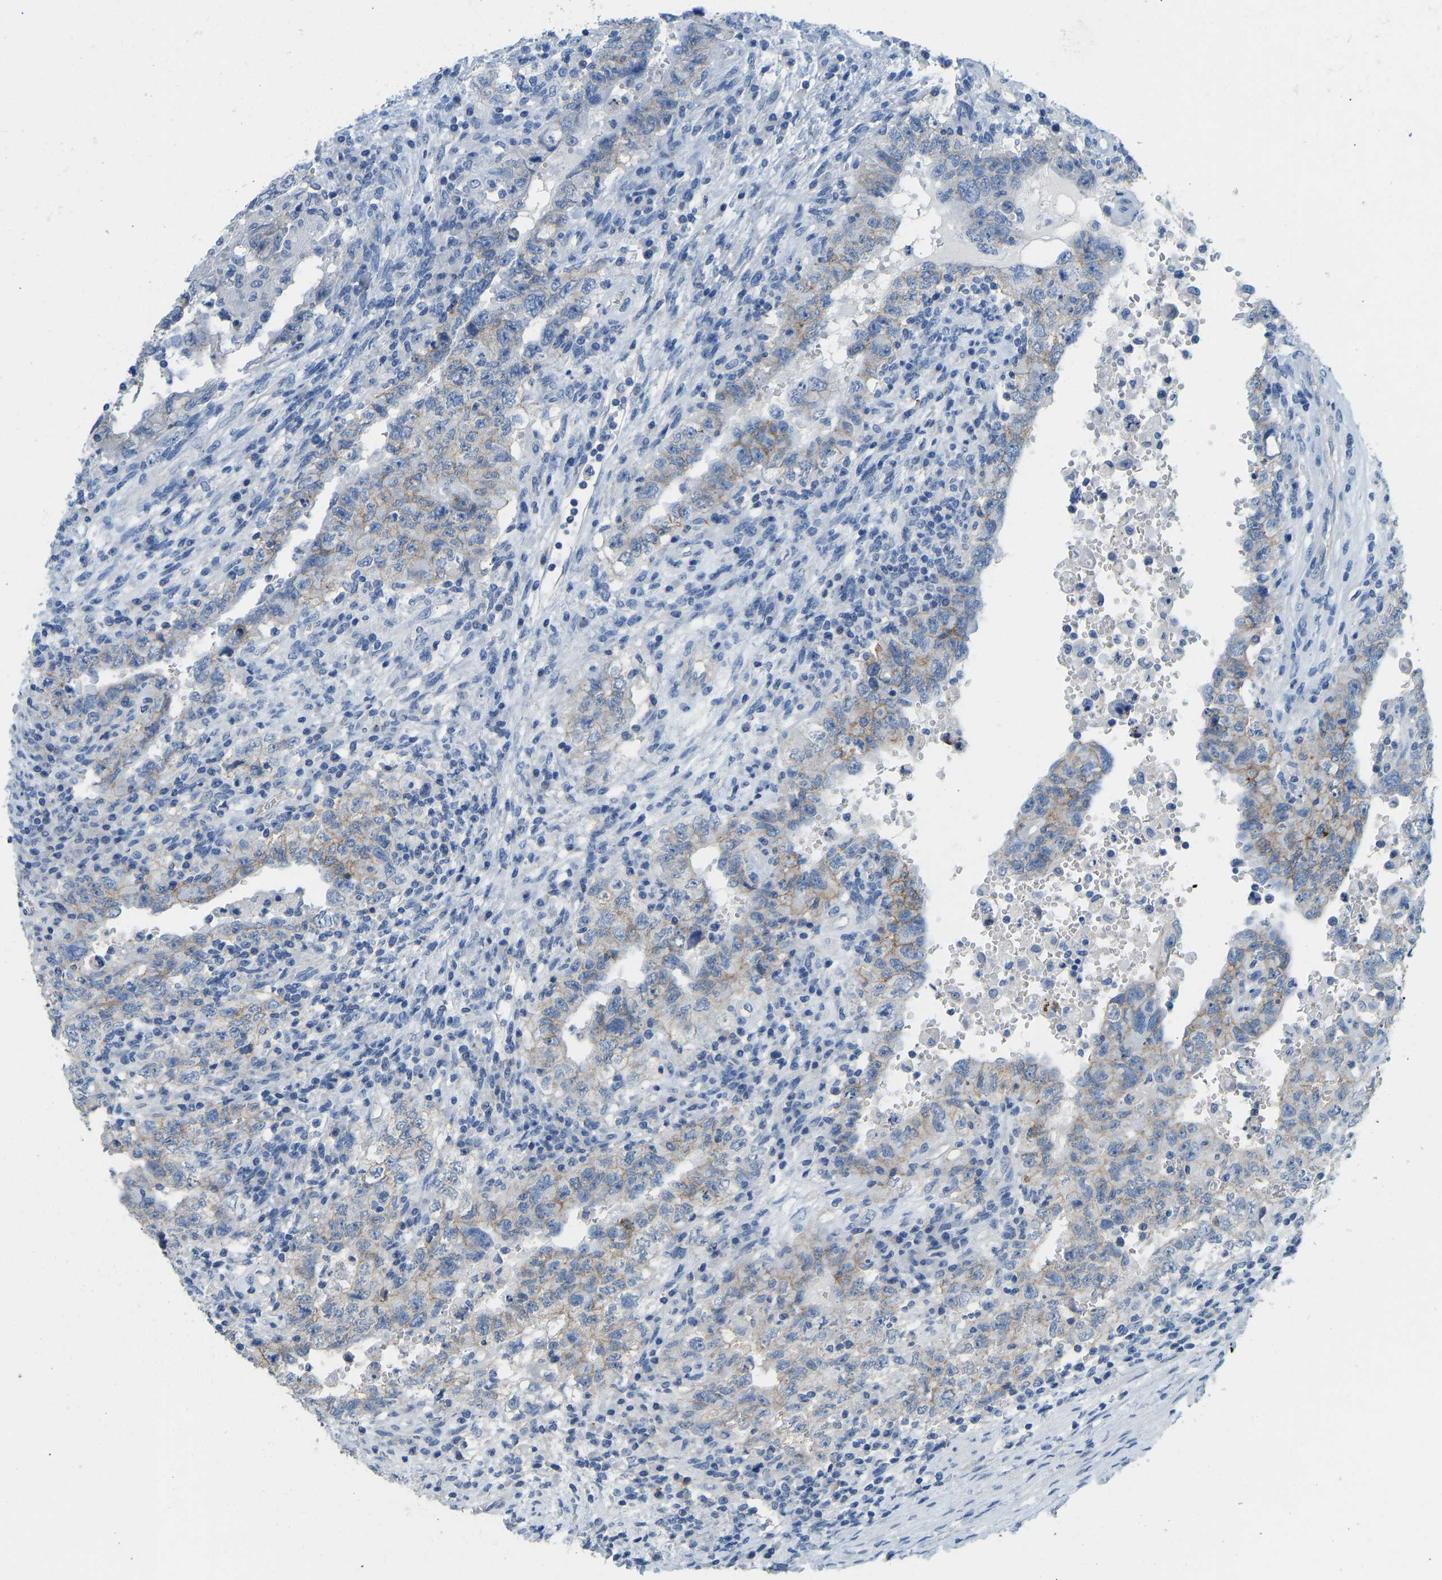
{"staining": {"intensity": "weak", "quantity": "25%-75%", "location": "cytoplasmic/membranous"}, "tissue": "testis cancer", "cell_type": "Tumor cells", "image_type": "cancer", "snomed": [{"axis": "morphology", "description": "Carcinoma, Embryonal, NOS"}, {"axis": "topography", "description": "Testis"}], "caption": "Brown immunohistochemical staining in human testis embryonal carcinoma demonstrates weak cytoplasmic/membranous positivity in about 25%-75% of tumor cells. (DAB IHC with brightfield microscopy, high magnification).", "gene": "ATP1A1", "patient": {"sex": "male", "age": 26}}